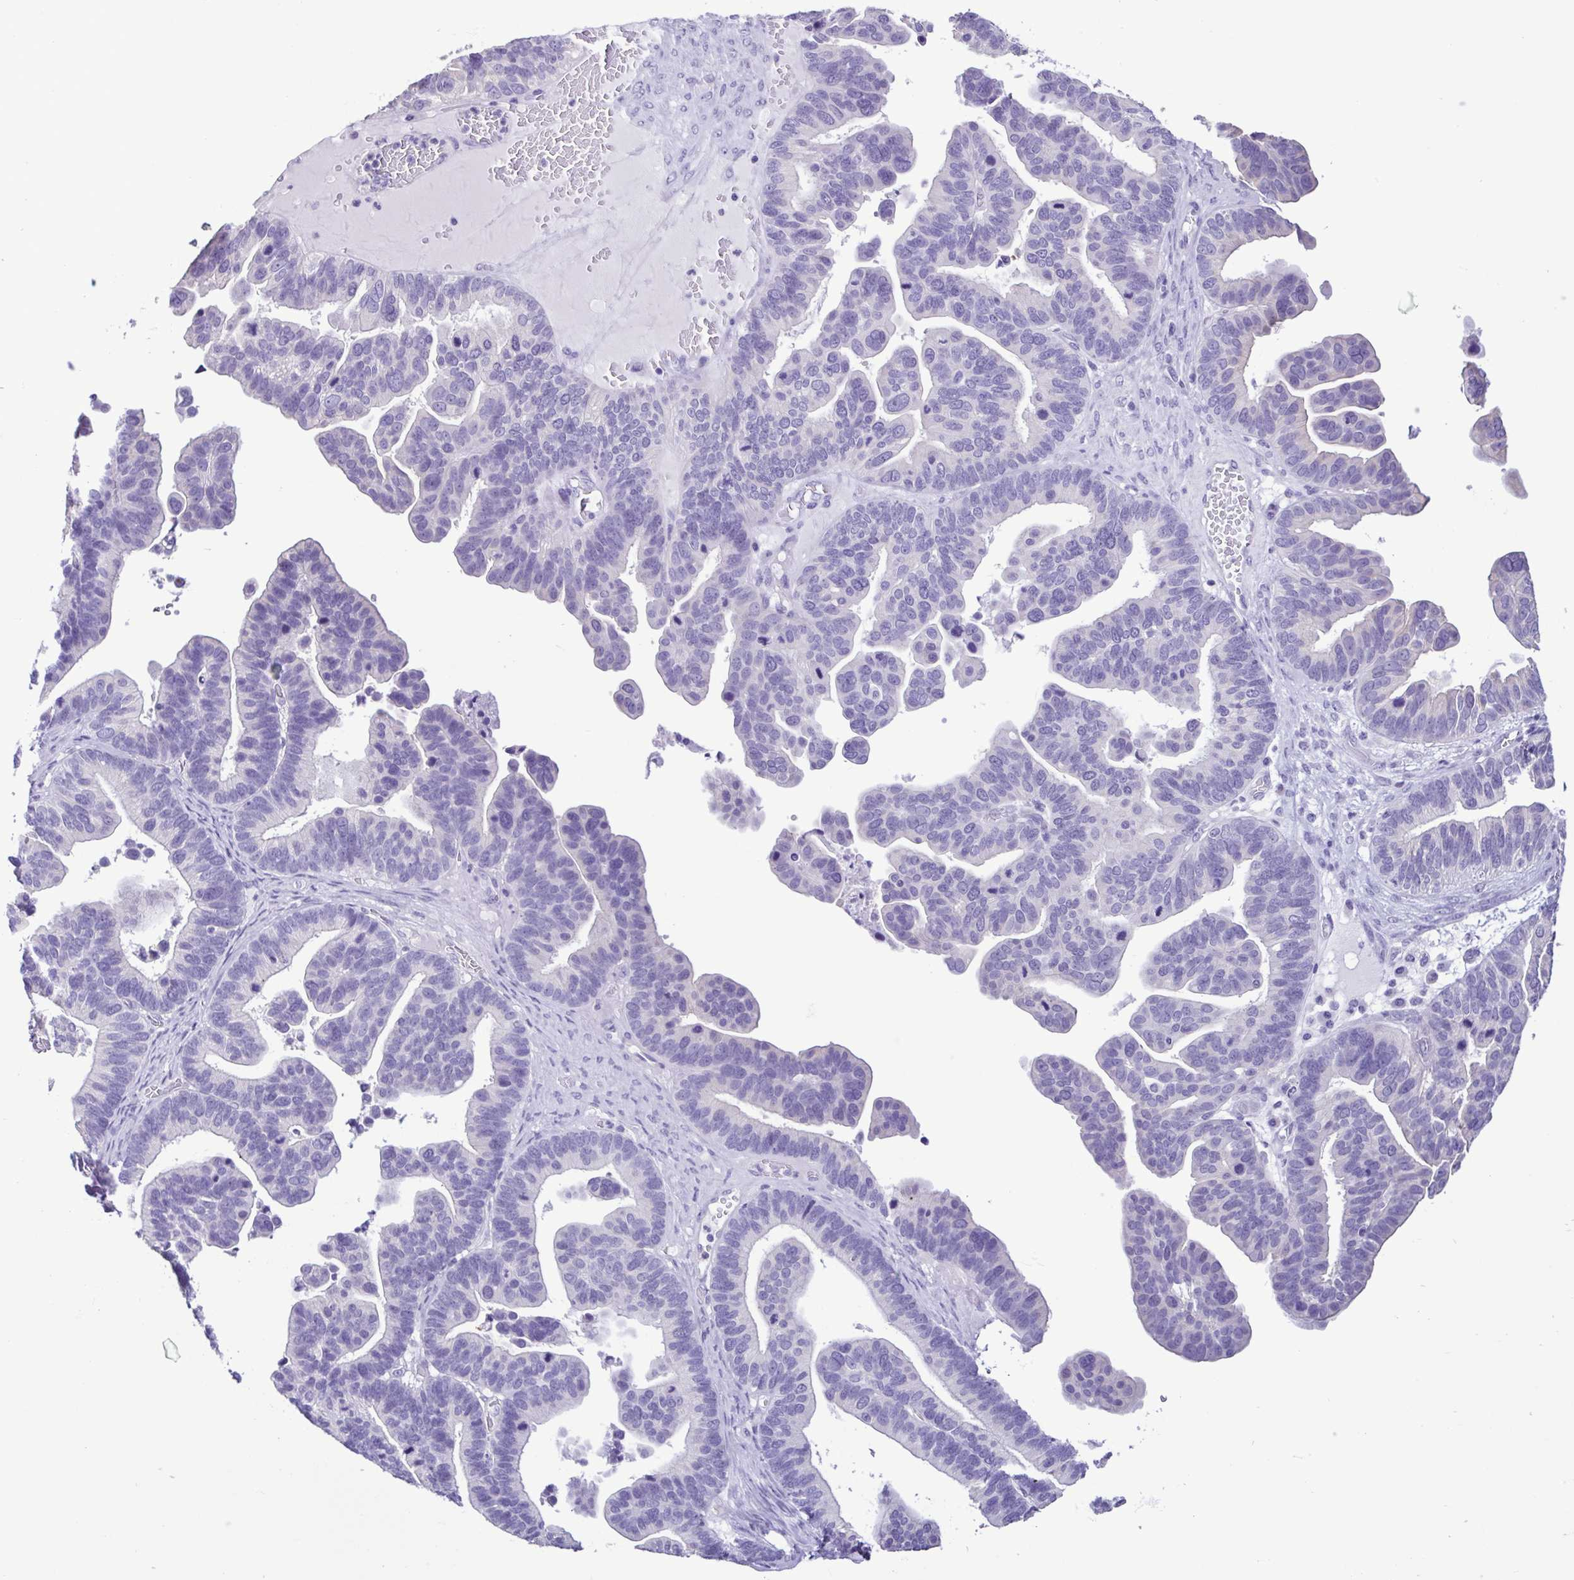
{"staining": {"intensity": "negative", "quantity": "none", "location": "none"}, "tissue": "ovarian cancer", "cell_type": "Tumor cells", "image_type": "cancer", "snomed": [{"axis": "morphology", "description": "Cystadenocarcinoma, serous, NOS"}, {"axis": "topography", "description": "Ovary"}], "caption": "High magnification brightfield microscopy of ovarian cancer (serous cystadenocarcinoma) stained with DAB (brown) and counterstained with hematoxylin (blue): tumor cells show no significant positivity. The staining was performed using DAB to visualize the protein expression in brown, while the nuclei were stained in blue with hematoxylin (Magnification: 20x).", "gene": "CBY2", "patient": {"sex": "female", "age": 56}}